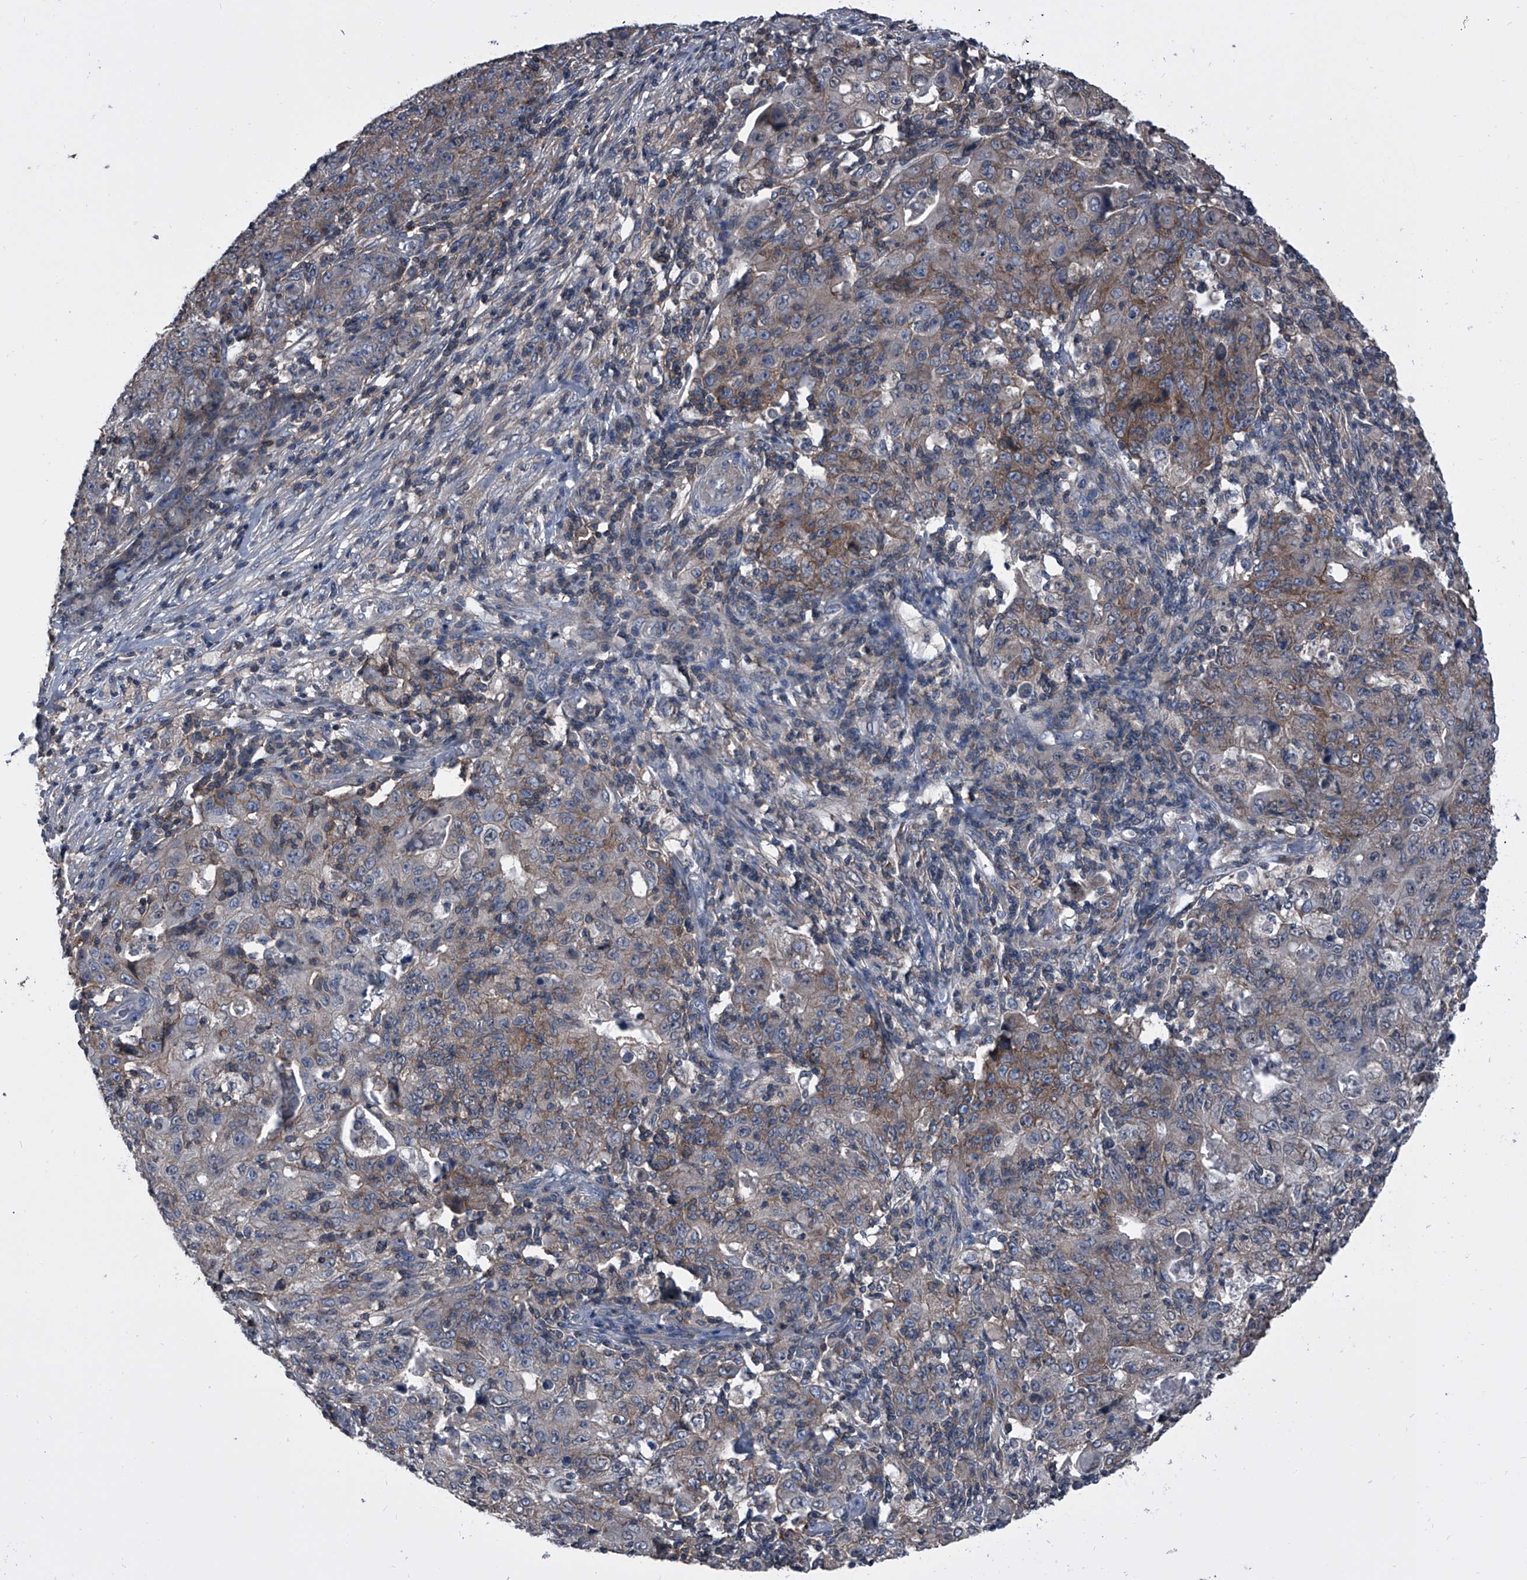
{"staining": {"intensity": "weak", "quantity": ">75%", "location": "cytoplasmic/membranous"}, "tissue": "ovarian cancer", "cell_type": "Tumor cells", "image_type": "cancer", "snomed": [{"axis": "morphology", "description": "Carcinoma, endometroid"}, {"axis": "topography", "description": "Ovary"}], "caption": "This histopathology image exhibits IHC staining of endometroid carcinoma (ovarian), with low weak cytoplasmic/membranous staining in about >75% of tumor cells.", "gene": "PIP5K1A", "patient": {"sex": "female", "age": 42}}